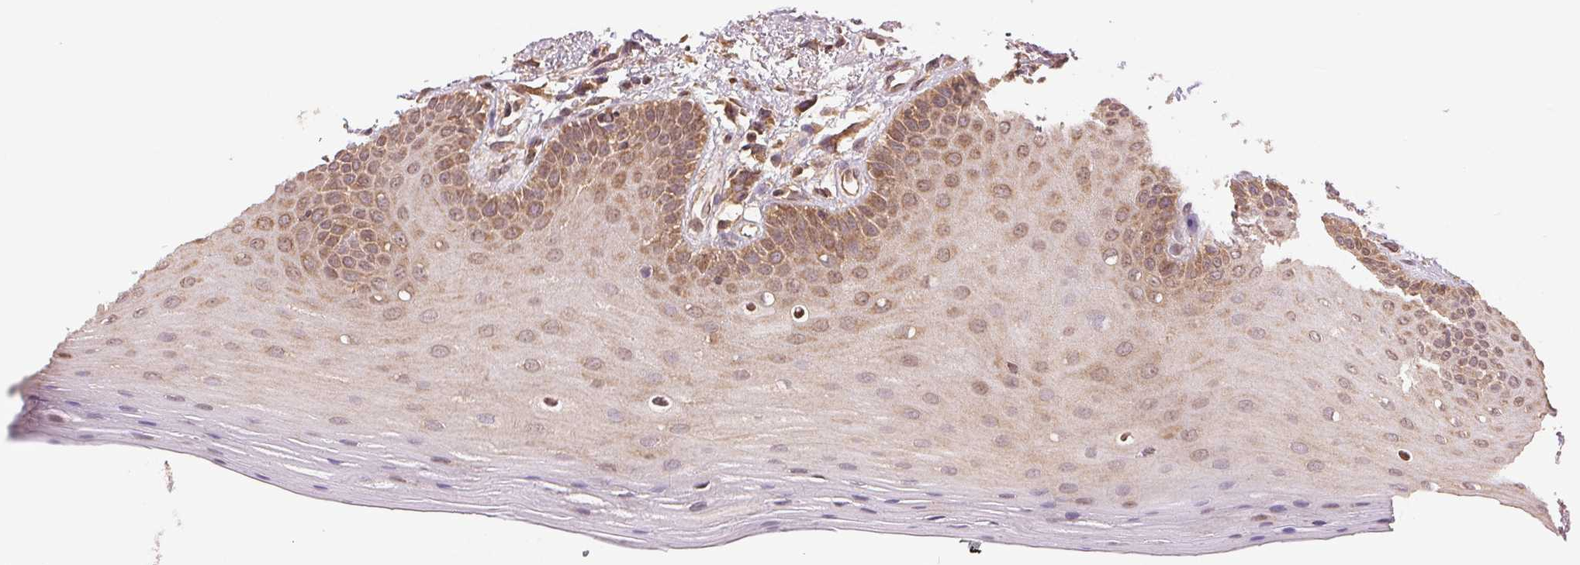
{"staining": {"intensity": "moderate", "quantity": "25%-75%", "location": "cytoplasmic/membranous,nuclear"}, "tissue": "oral mucosa", "cell_type": "Squamous epithelial cells", "image_type": "normal", "snomed": [{"axis": "morphology", "description": "Normal tissue, NOS"}, {"axis": "morphology", "description": "Normal morphology"}, {"axis": "topography", "description": "Oral tissue"}], "caption": "Squamous epithelial cells demonstrate moderate cytoplasmic/membranous,nuclear expression in approximately 25%-75% of cells in unremarkable oral mucosa. (Stains: DAB in brown, nuclei in blue, Microscopy: brightfield microscopy at high magnification).", "gene": "BTF3L4", "patient": {"sex": "female", "age": 76}}